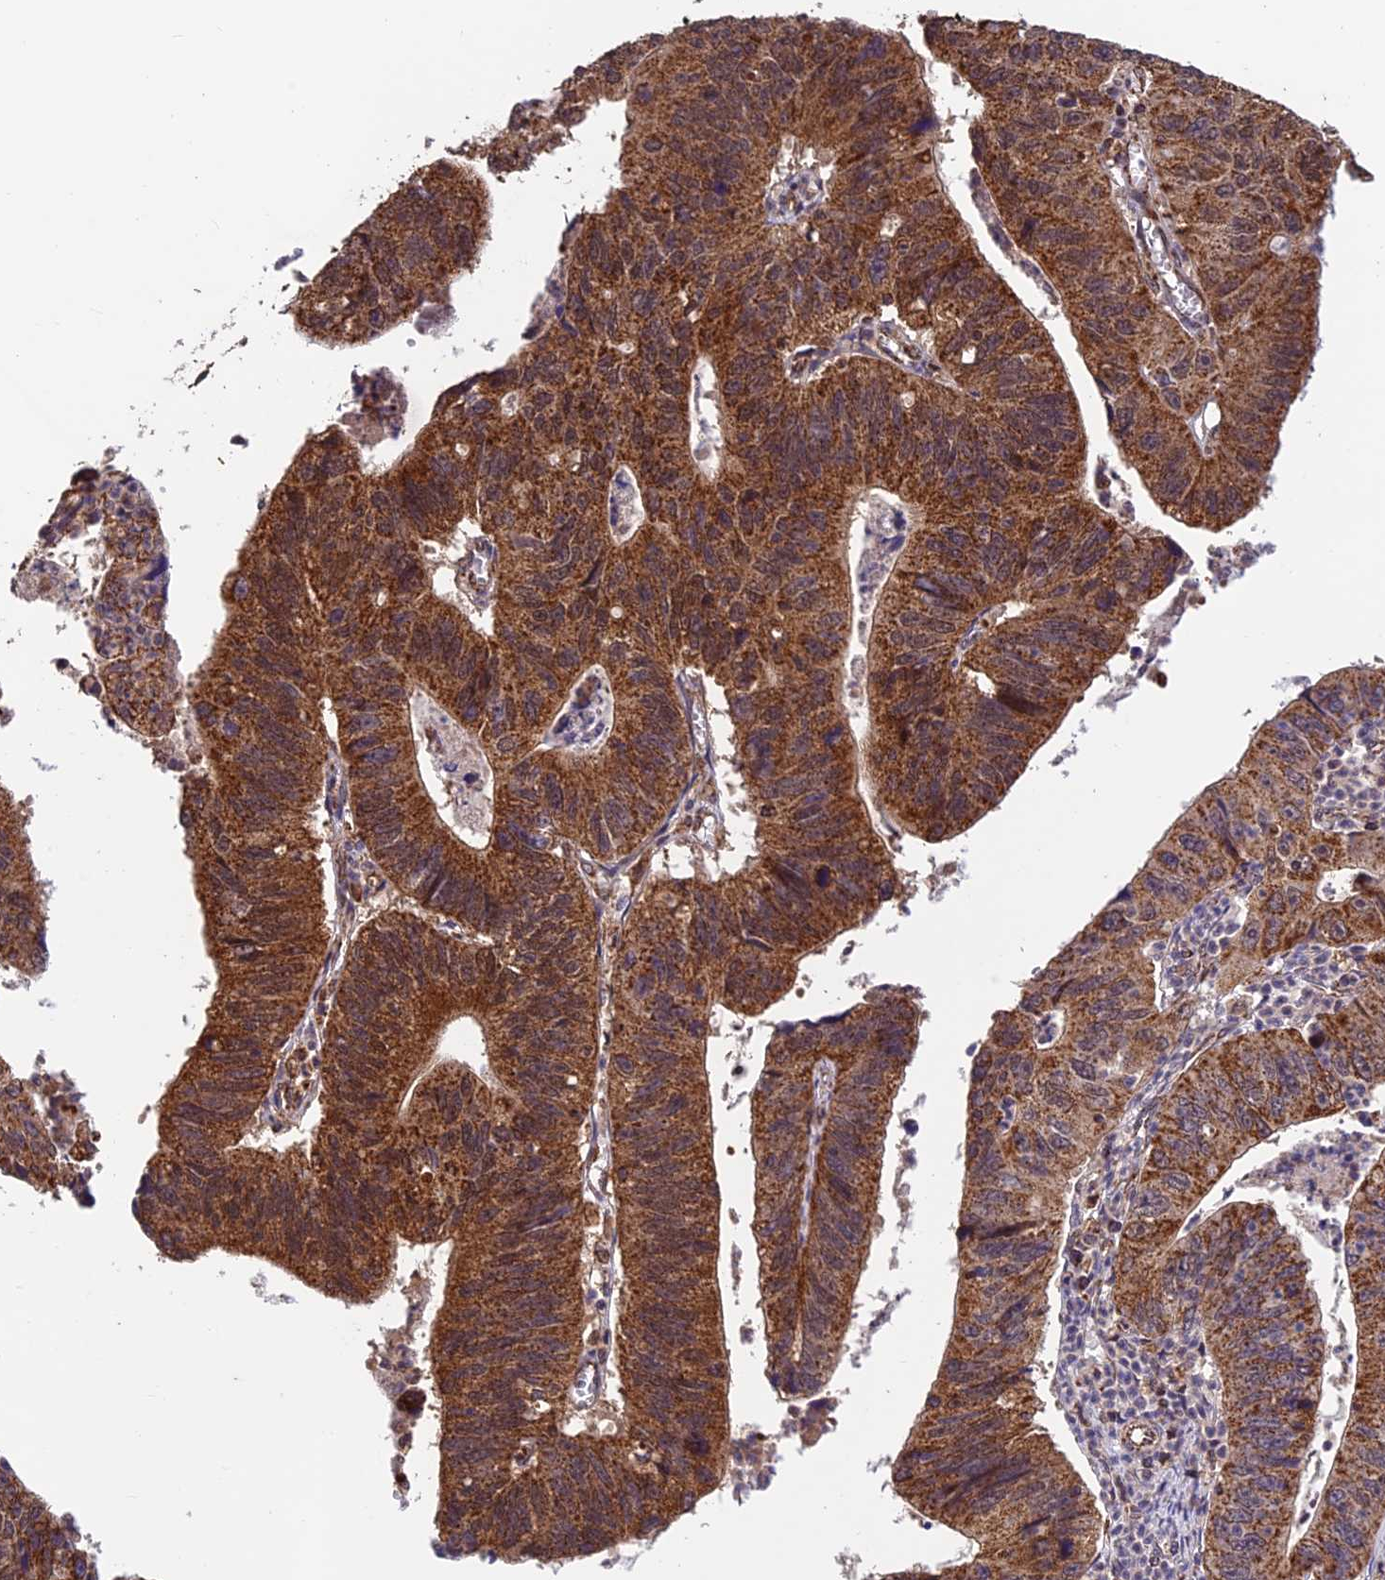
{"staining": {"intensity": "strong", "quantity": ">75%", "location": "cytoplasmic/membranous"}, "tissue": "stomach cancer", "cell_type": "Tumor cells", "image_type": "cancer", "snomed": [{"axis": "morphology", "description": "Adenocarcinoma, NOS"}, {"axis": "topography", "description": "Stomach"}], "caption": "Stomach adenocarcinoma stained with a brown dye displays strong cytoplasmic/membranous positive expression in approximately >75% of tumor cells.", "gene": "CCDC15", "patient": {"sex": "male", "age": 59}}